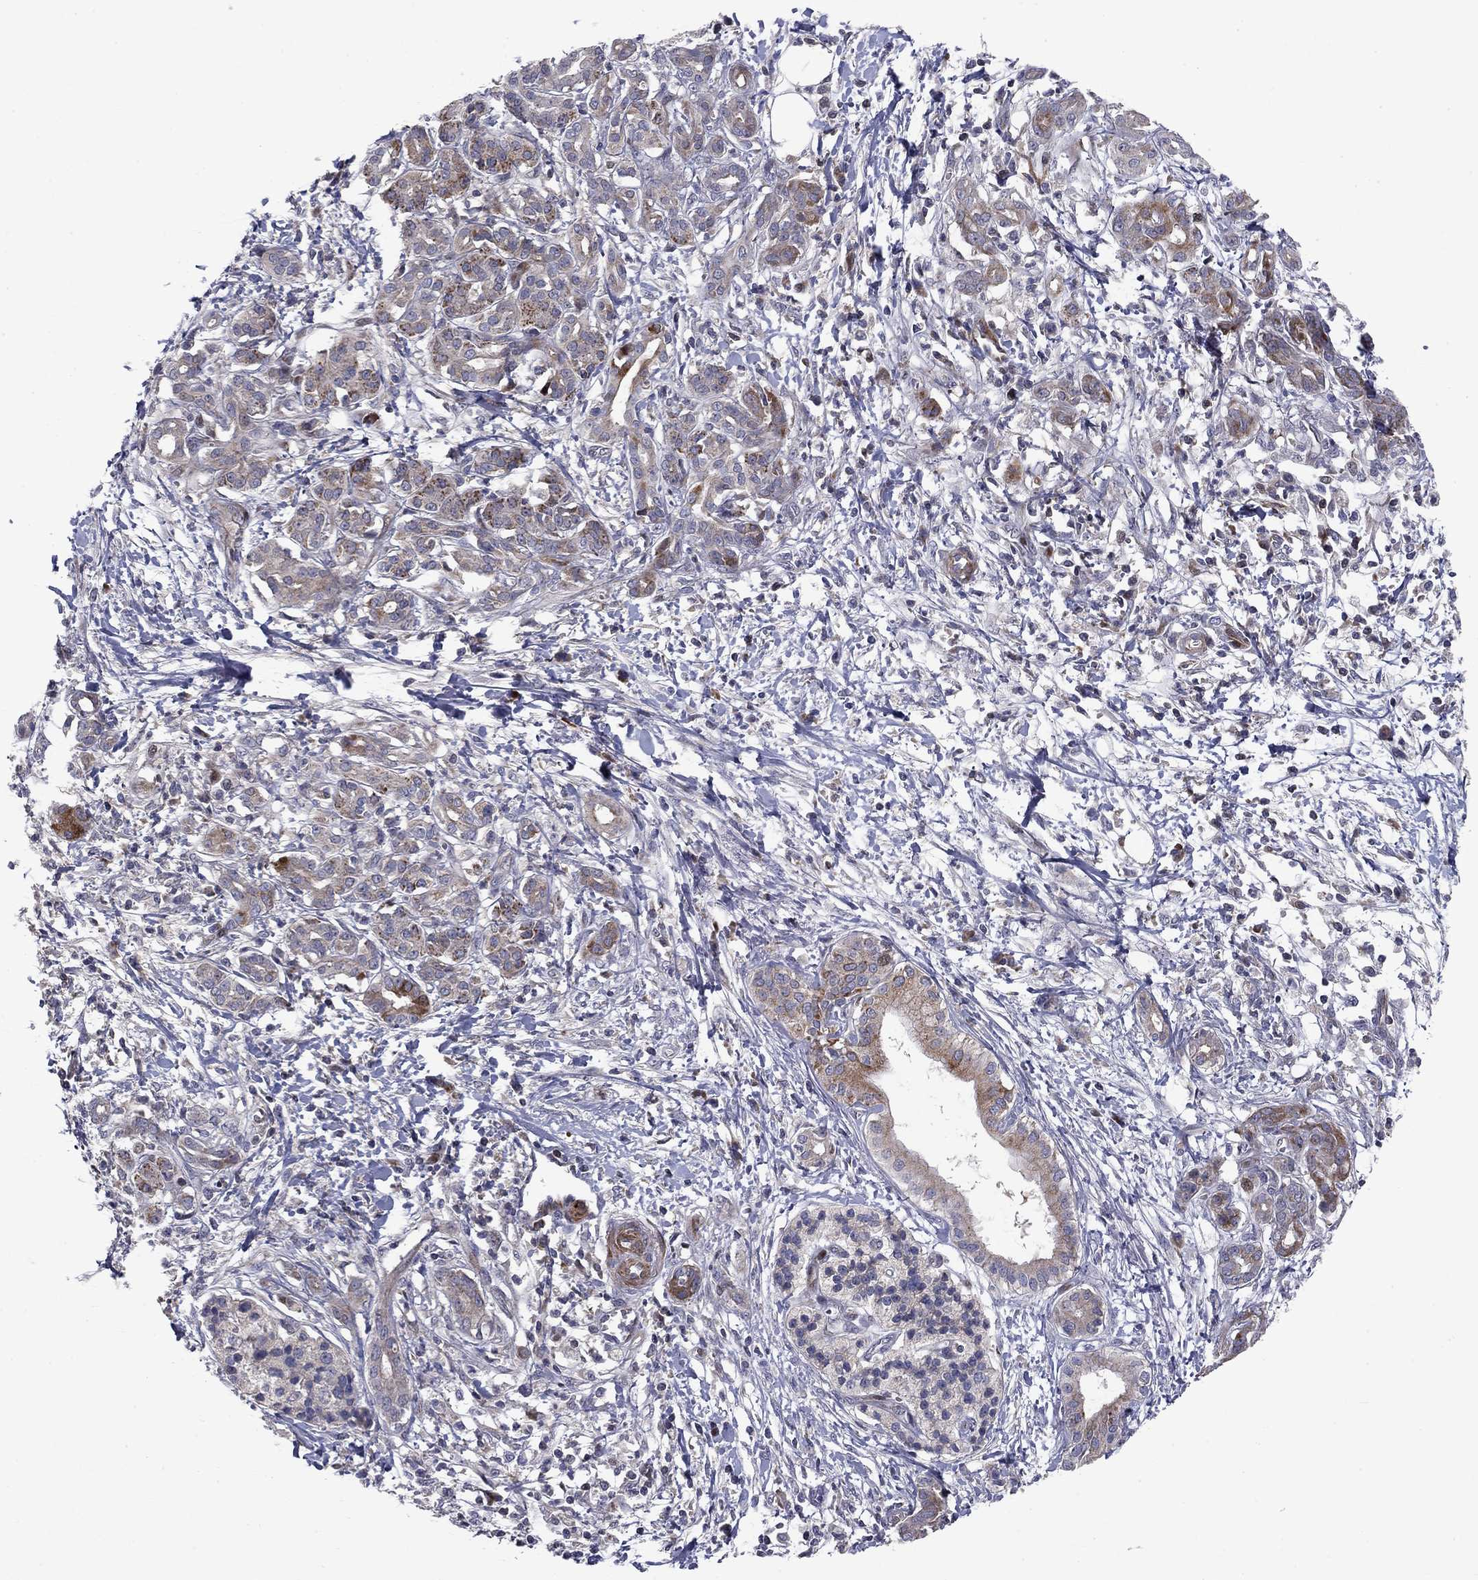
{"staining": {"intensity": "moderate", "quantity": "<25%", "location": "cytoplasmic/membranous"}, "tissue": "pancreatic cancer", "cell_type": "Tumor cells", "image_type": "cancer", "snomed": [{"axis": "morphology", "description": "Adenocarcinoma, NOS"}, {"axis": "topography", "description": "Pancreas"}], "caption": "The histopathology image reveals a brown stain indicating the presence of a protein in the cytoplasmic/membranous of tumor cells in adenocarcinoma (pancreatic). The protein is stained brown, and the nuclei are stained in blue (DAB (3,3'-diaminobenzidine) IHC with brightfield microscopy, high magnification).", "gene": "MIOS", "patient": {"sex": "male", "age": 72}}